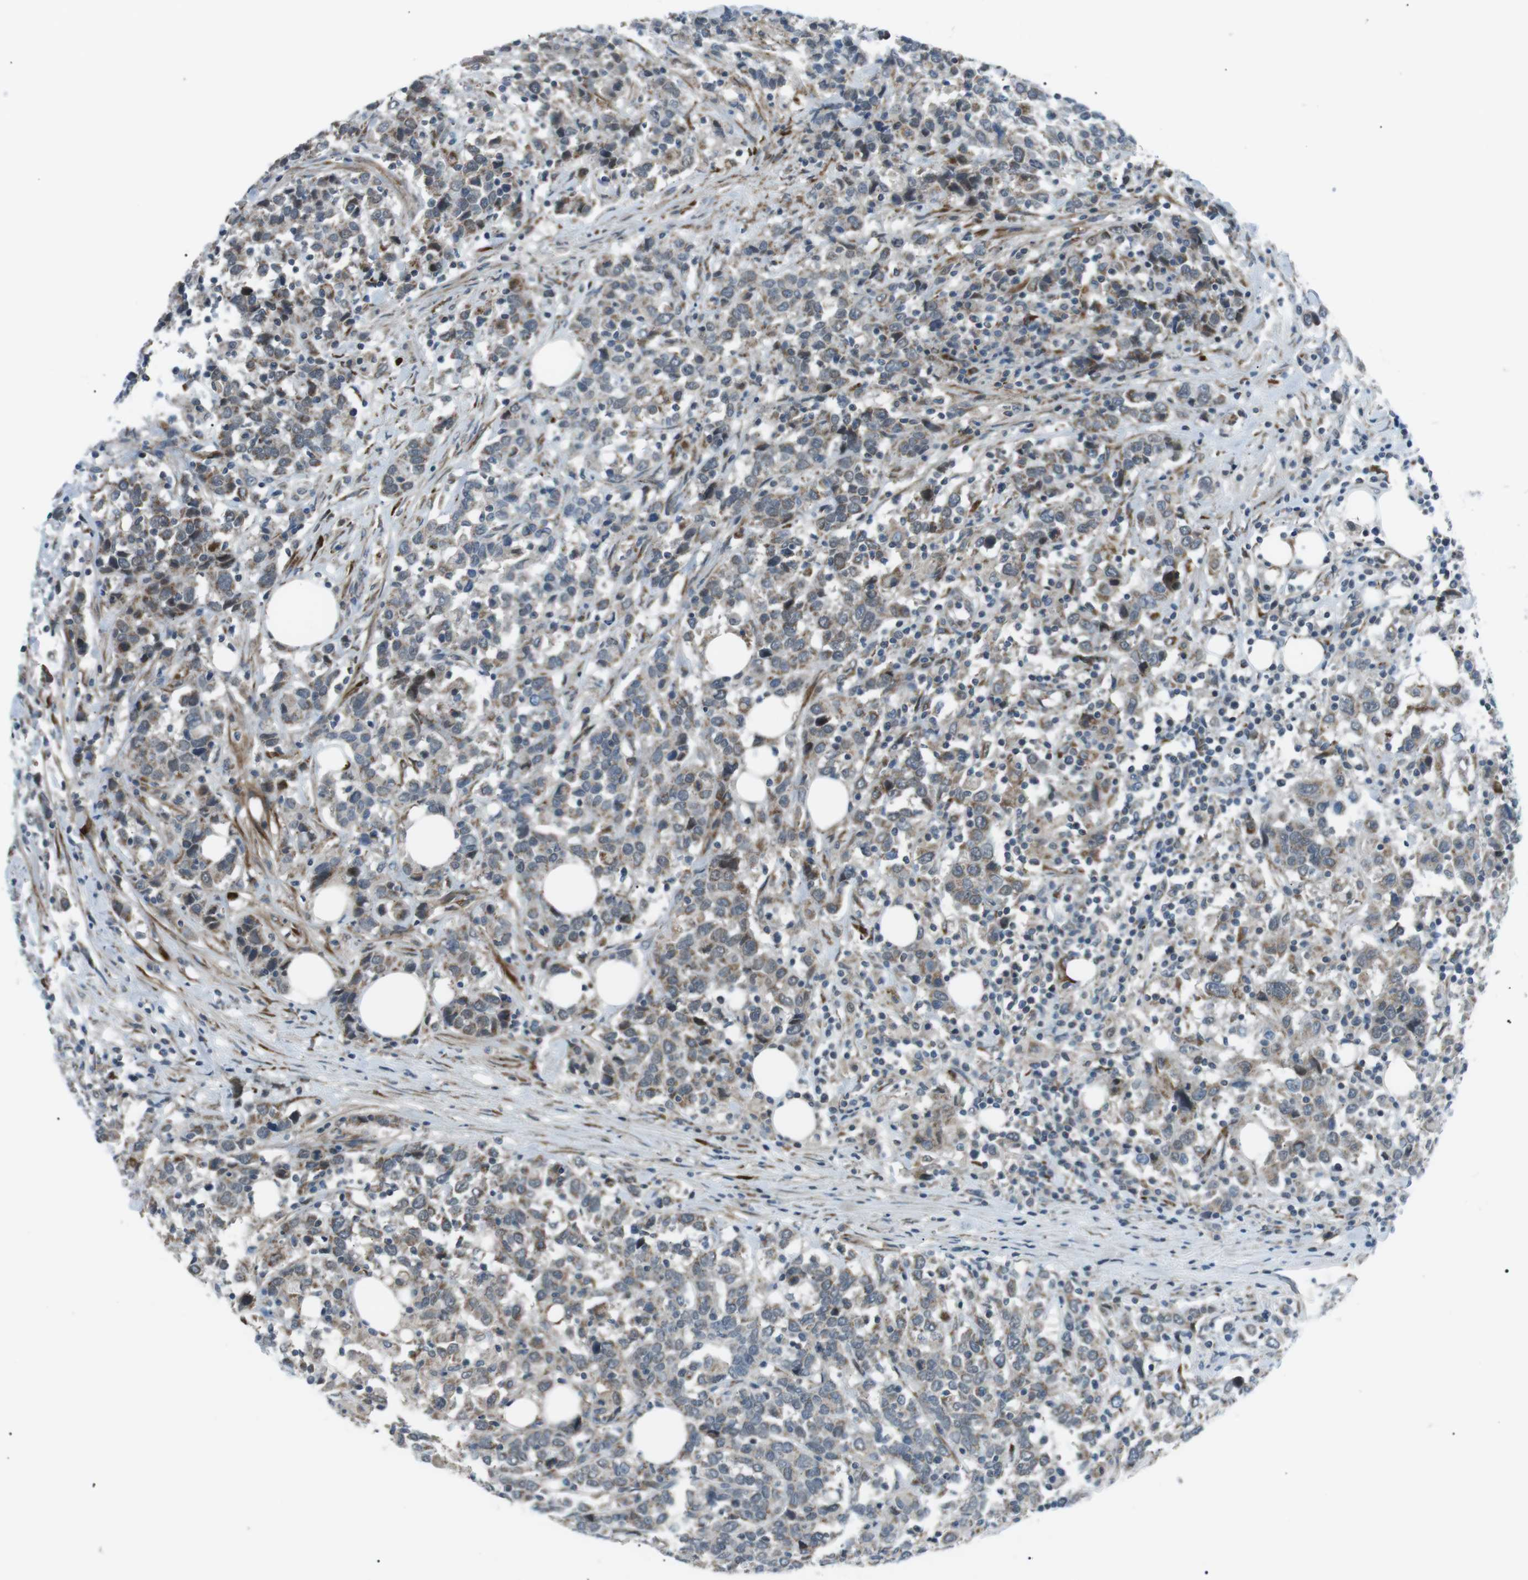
{"staining": {"intensity": "weak", "quantity": ">75%", "location": "cytoplasmic/membranous"}, "tissue": "urothelial cancer", "cell_type": "Tumor cells", "image_type": "cancer", "snomed": [{"axis": "morphology", "description": "Urothelial carcinoma, High grade"}, {"axis": "topography", "description": "Urinary bladder"}], "caption": "Protein positivity by IHC reveals weak cytoplasmic/membranous expression in approximately >75% of tumor cells in urothelial carcinoma (high-grade).", "gene": "ARID5B", "patient": {"sex": "male", "age": 61}}